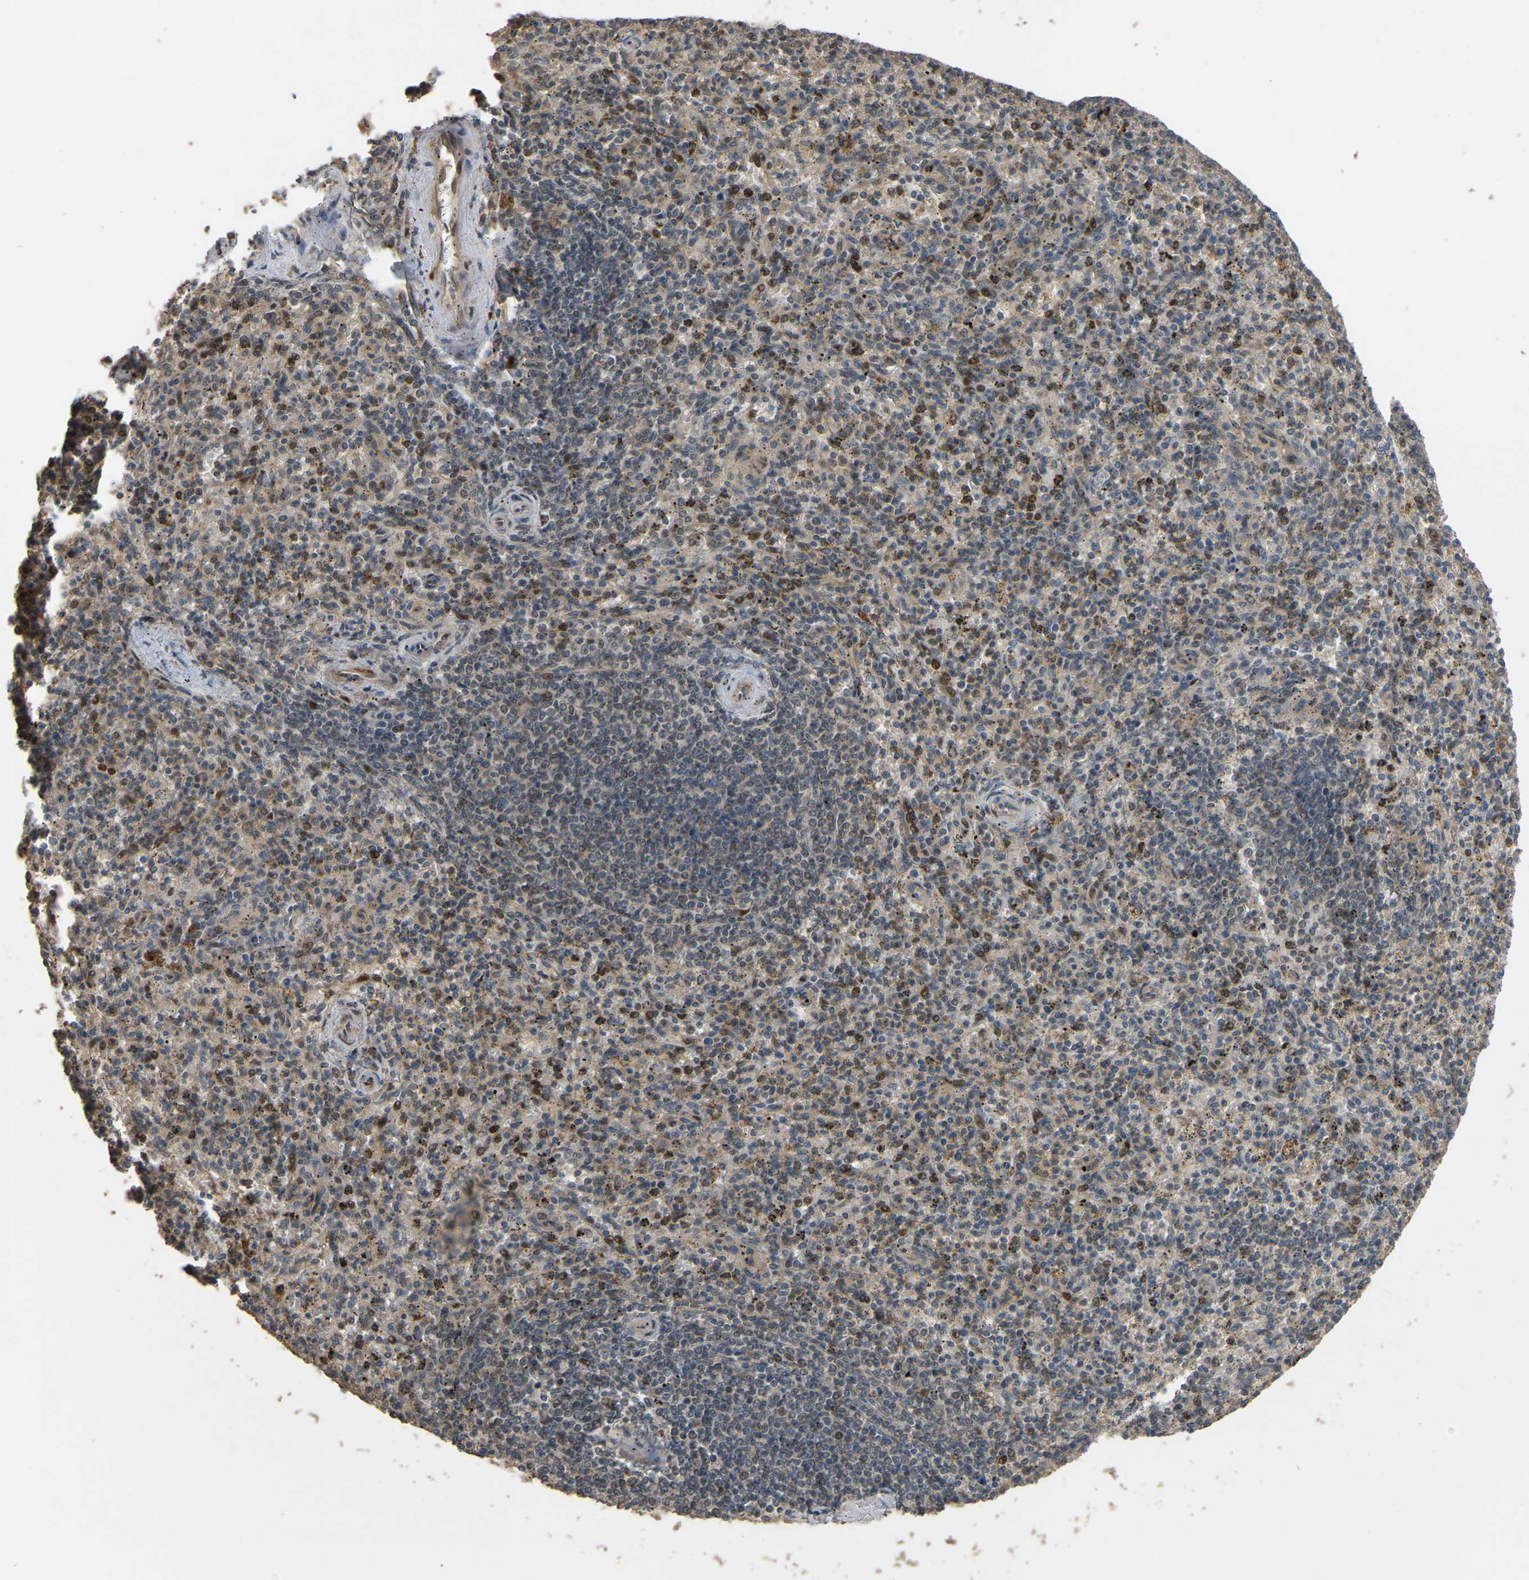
{"staining": {"intensity": "moderate", "quantity": ">75%", "location": "cytoplasmic/membranous"}, "tissue": "spleen", "cell_type": "Cells in red pulp", "image_type": "normal", "snomed": [{"axis": "morphology", "description": "Normal tissue, NOS"}, {"axis": "topography", "description": "Spleen"}], "caption": "Immunohistochemistry staining of unremarkable spleen, which shows medium levels of moderate cytoplasmic/membranous staining in approximately >75% of cells in red pulp indicating moderate cytoplasmic/membranous protein expression. The staining was performed using DAB (3,3'-diaminobenzidine) (brown) for protein detection and nuclei were counterstained in hematoxylin (blue).", "gene": "C21orf91", "patient": {"sex": "male", "age": 72}}